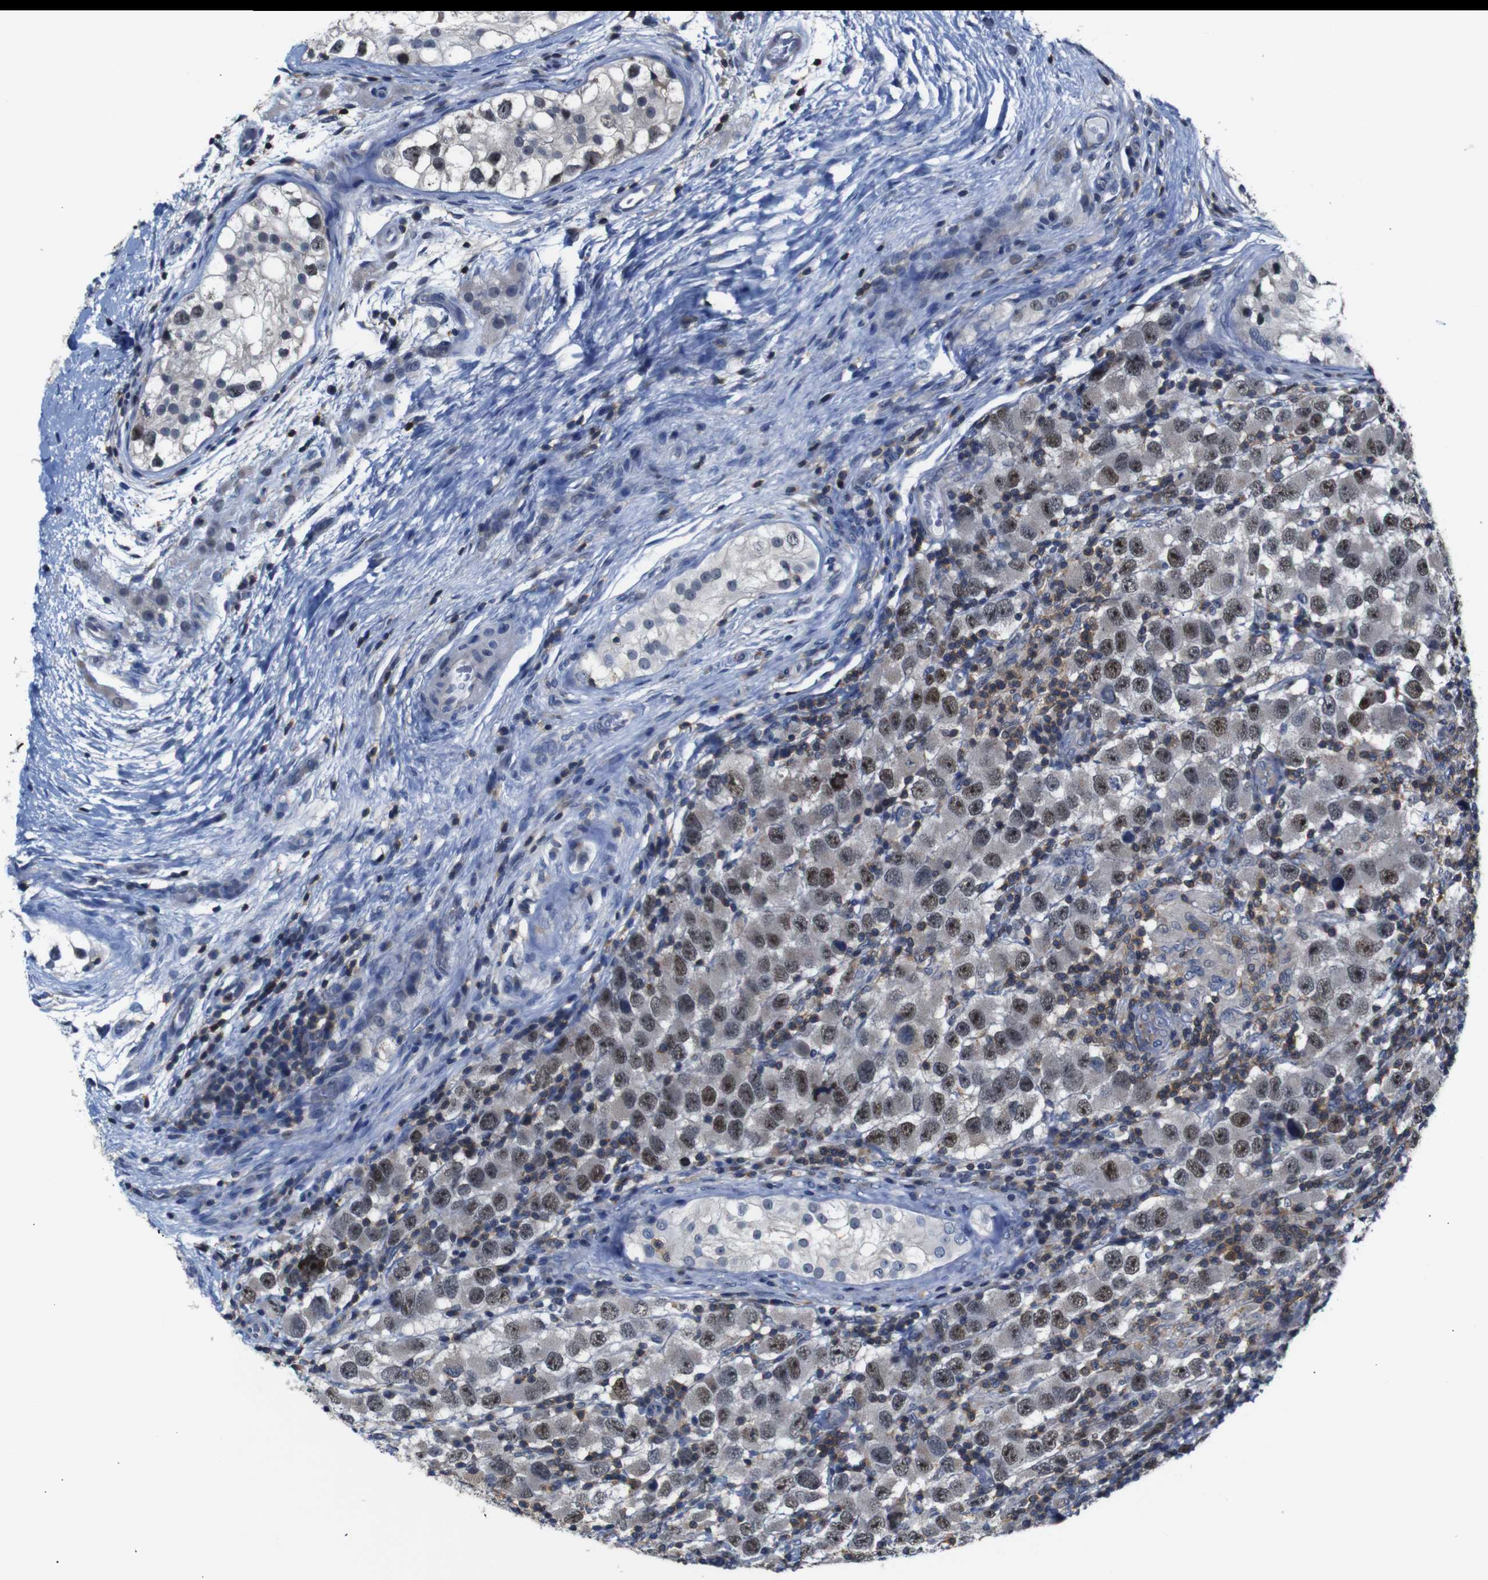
{"staining": {"intensity": "moderate", "quantity": ">75%", "location": "nuclear"}, "tissue": "testis cancer", "cell_type": "Tumor cells", "image_type": "cancer", "snomed": [{"axis": "morphology", "description": "Carcinoma, Embryonal, NOS"}, {"axis": "topography", "description": "Testis"}], "caption": "Embryonal carcinoma (testis) tissue reveals moderate nuclear expression in approximately >75% of tumor cells", "gene": "BRWD3", "patient": {"sex": "male", "age": 21}}